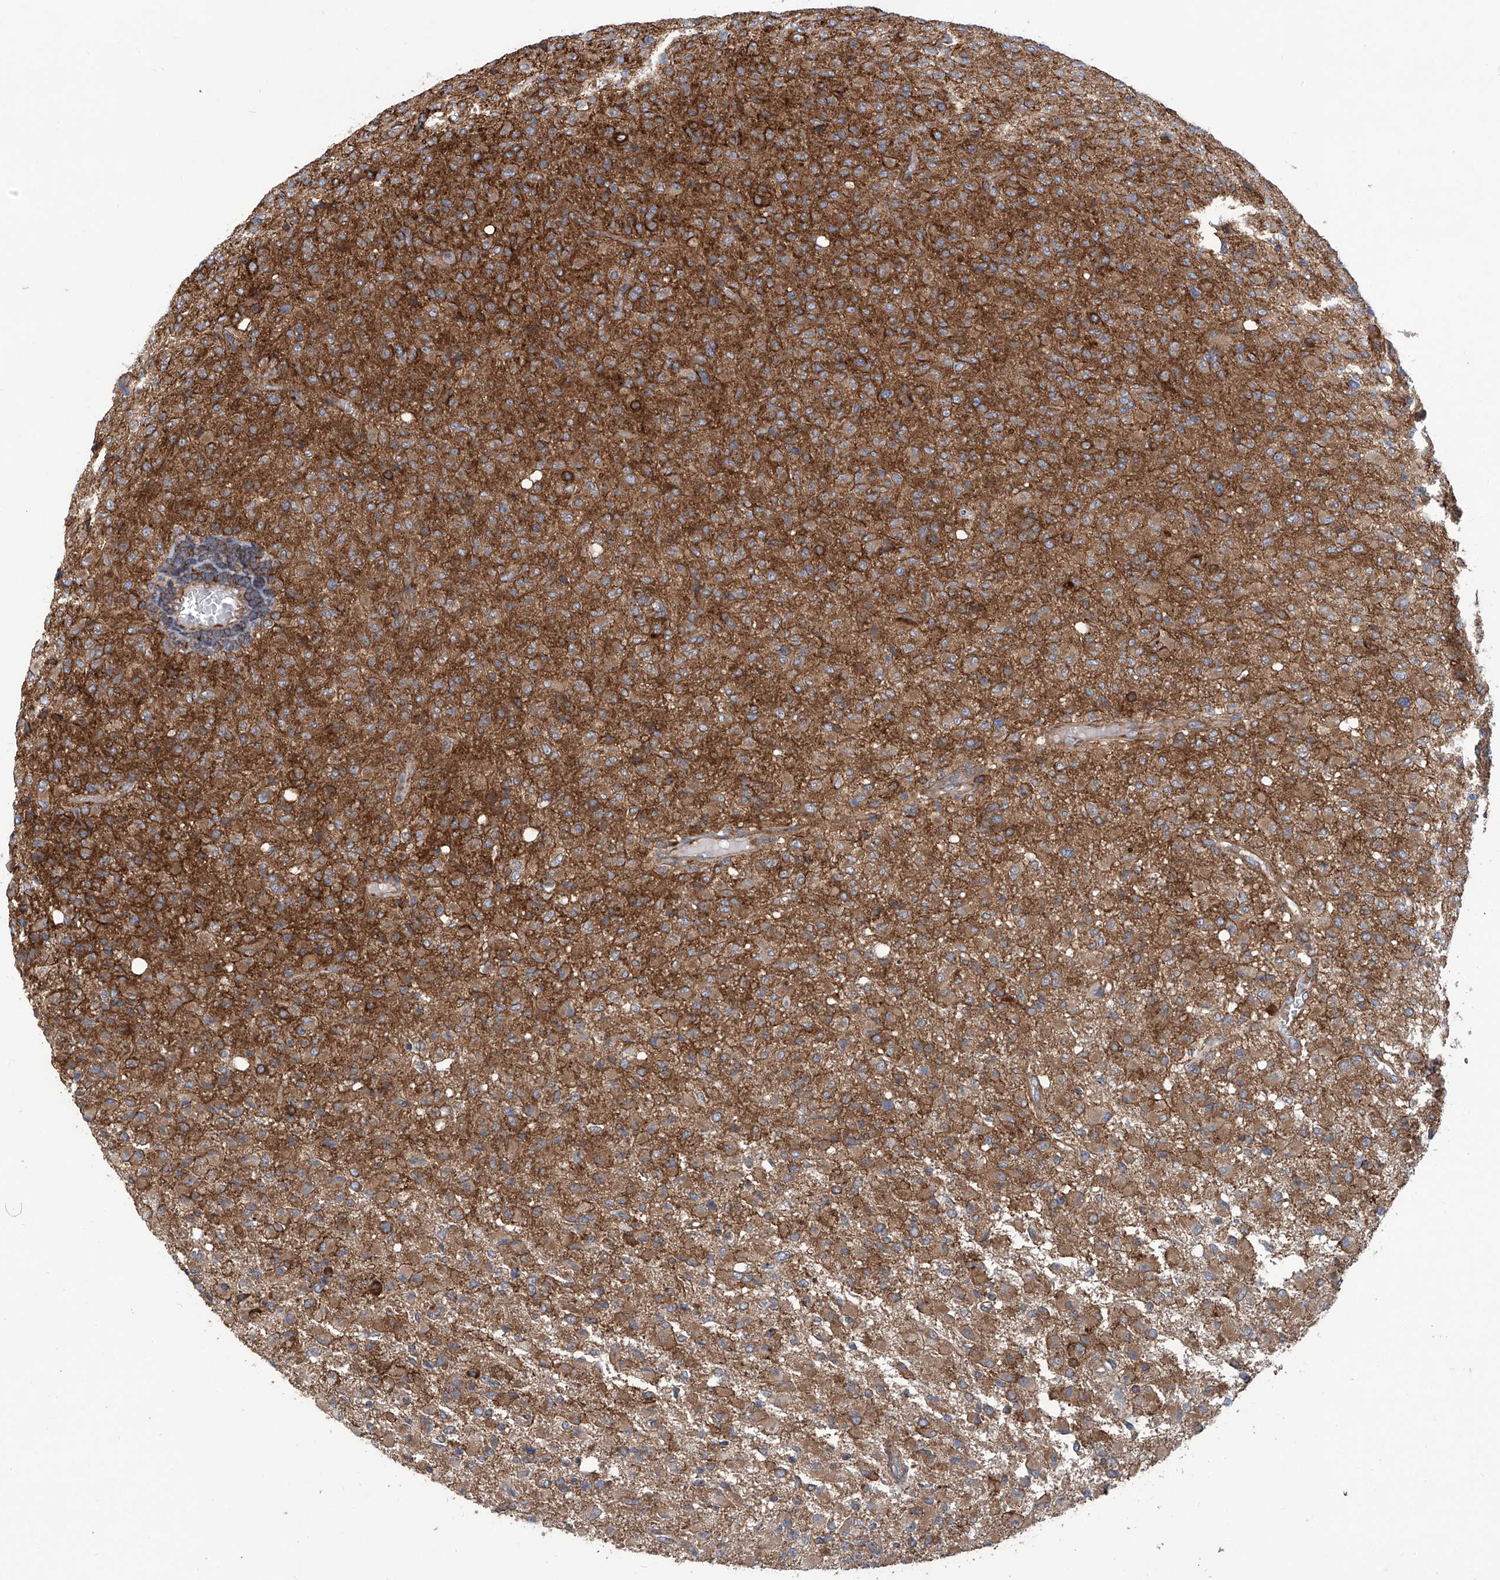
{"staining": {"intensity": "strong", "quantity": ">75%", "location": "cytoplasmic/membranous"}, "tissue": "glioma", "cell_type": "Tumor cells", "image_type": "cancer", "snomed": [{"axis": "morphology", "description": "Glioma, malignant, High grade"}, {"axis": "topography", "description": "Brain"}], "caption": "IHC image of malignant glioma (high-grade) stained for a protein (brown), which exhibits high levels of strong cytoplasmic/membranous expression in approximately >75% of tumor cells.", "gene": "SENP2", "patient": {"sex": "female", "age": 57}}